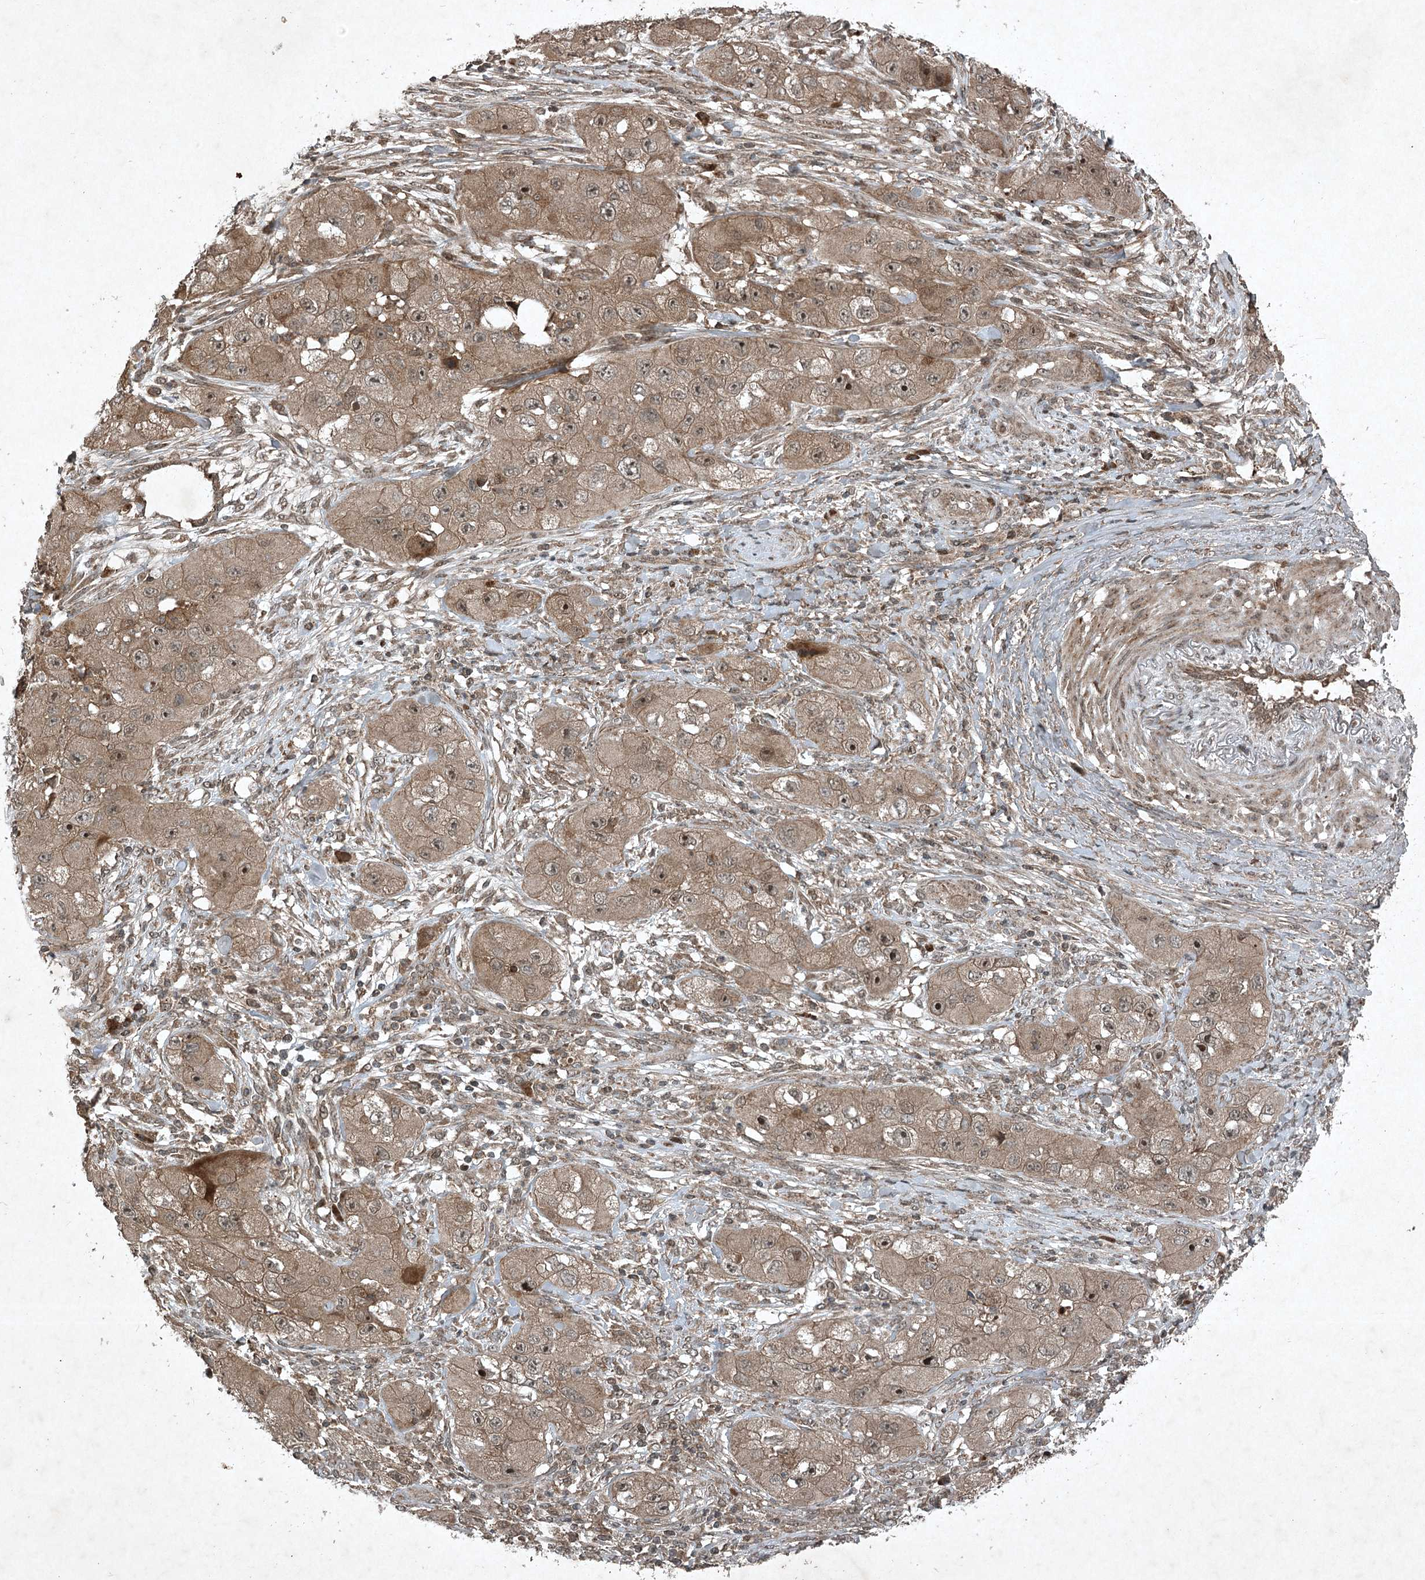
{"staining": {"intensity": "weak", "quantity": ">75%", "location": "cytoplasmic/membranous,nuclear"}, "tissue": "skin cancer", "cell_type": "Tumor cells", "image_type": "cancer", "snomed": [{"axis": "morphology", "description": "Squamous cell carcinoma, NOS"}, {"axis": "topography", "description": "Skin"}, {"axis": "topography", "description": "Subcutis"}], "caption": "Immunohistochemical staining of human squamous cell carcinoma (skin) exhibits weak cytoplasmic/membranous and nuclear protein expression in about >75% of tumor cells.", "gene": "UNC93A", "patient": {"sex": "male", "age": 73}}